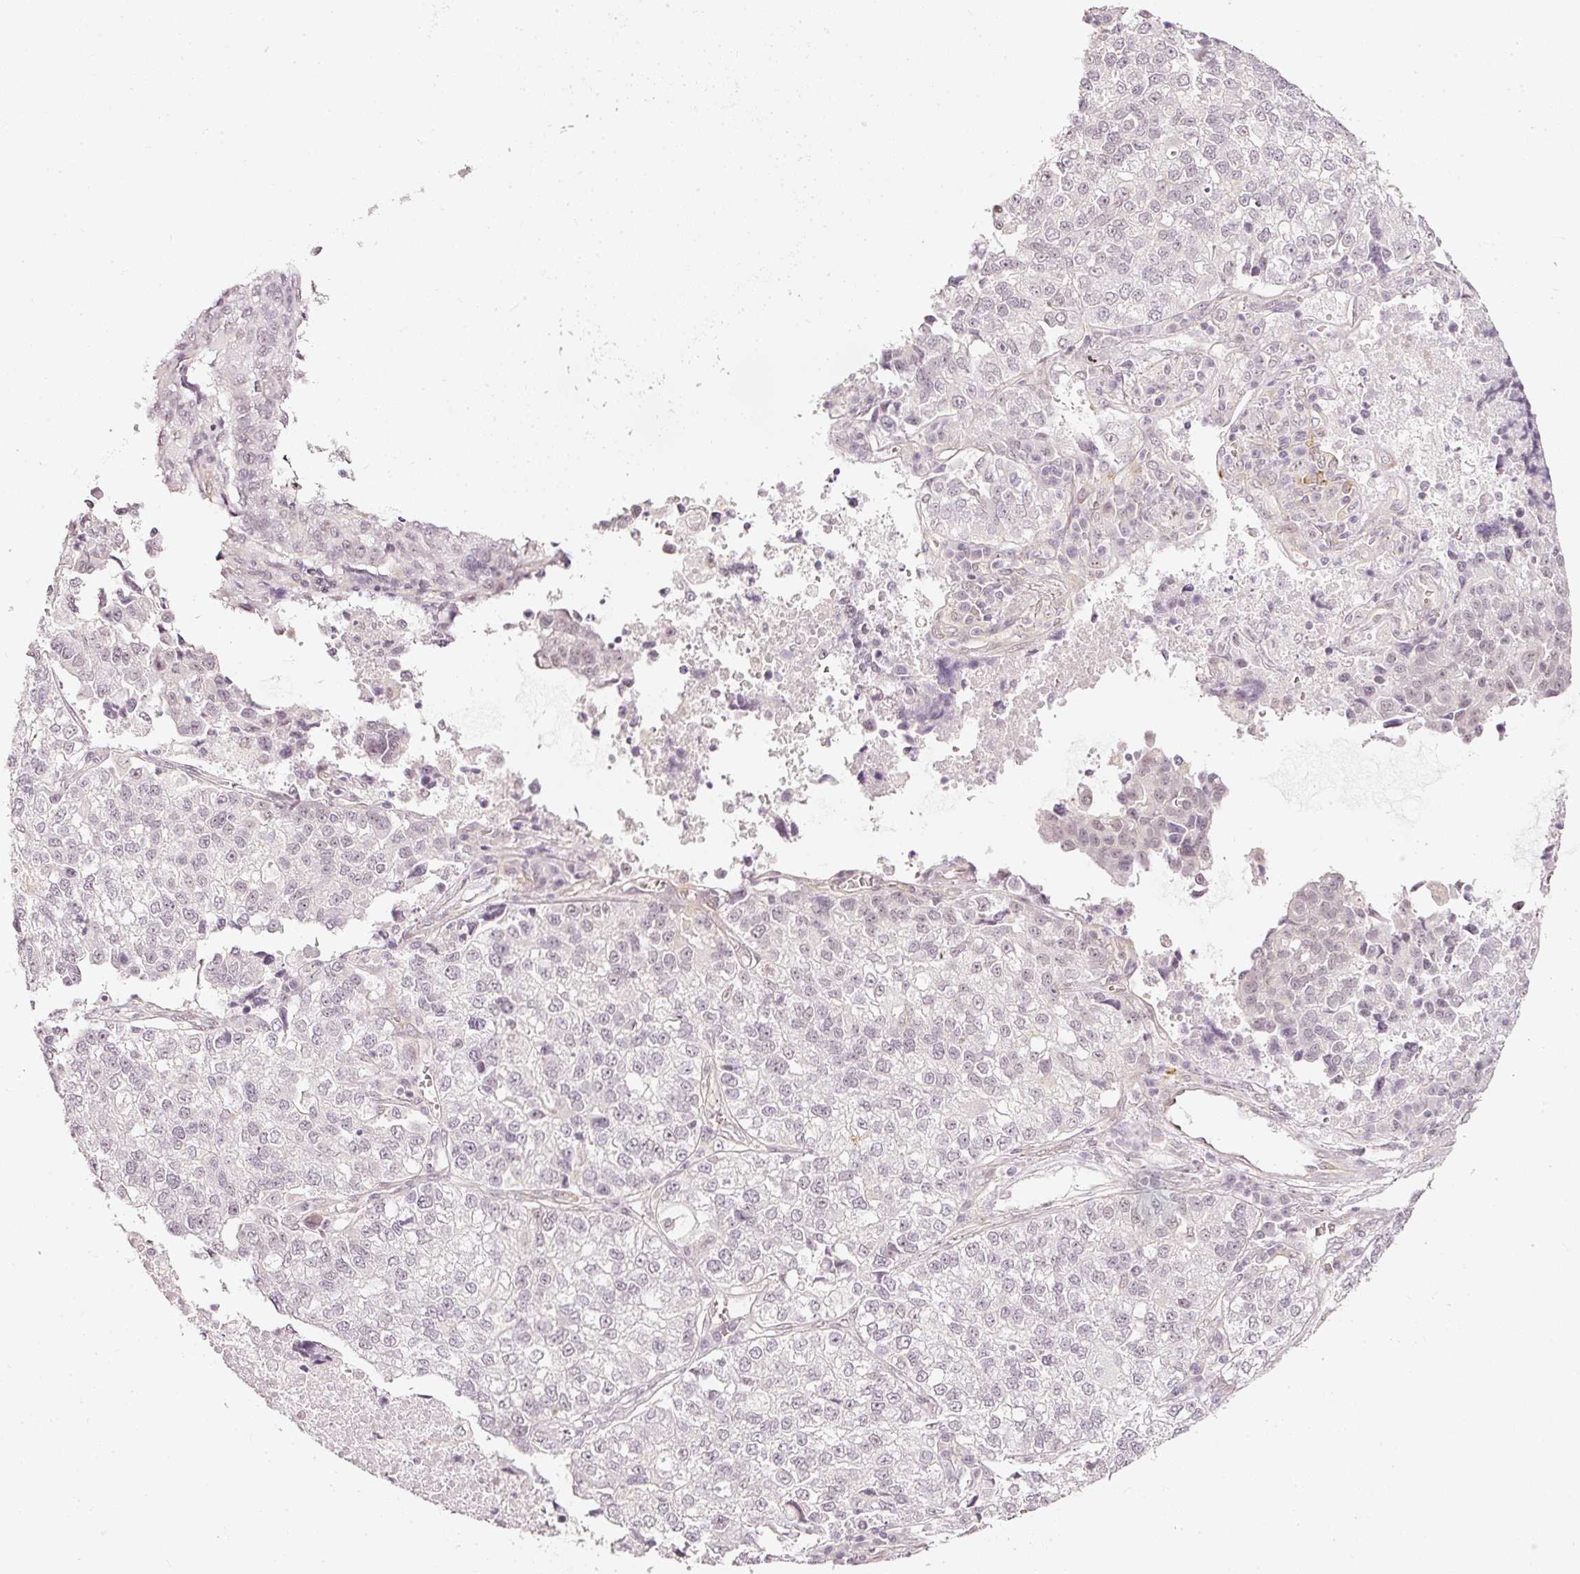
{"staining": {"intensity": "negative", "quantity": "none", "location": "none"}, "tissue": "lung cancer", "cell_type": "Tumor cells", "image_type": "cancer", "snomed": [{"axis": "morphology", "description": "Adenocarcinoma, NOS"}, {"axis": "topography", "description": "Lung"}], "caption": "DAB immunohistochemical staining of lung cancer displays no significant expression in tumor cells. (DAB immunohistochemistry (IHC) with hematoxylin counter stain).", "gene": "DRD2", "patient": {"sex": "male", "age": 49}}